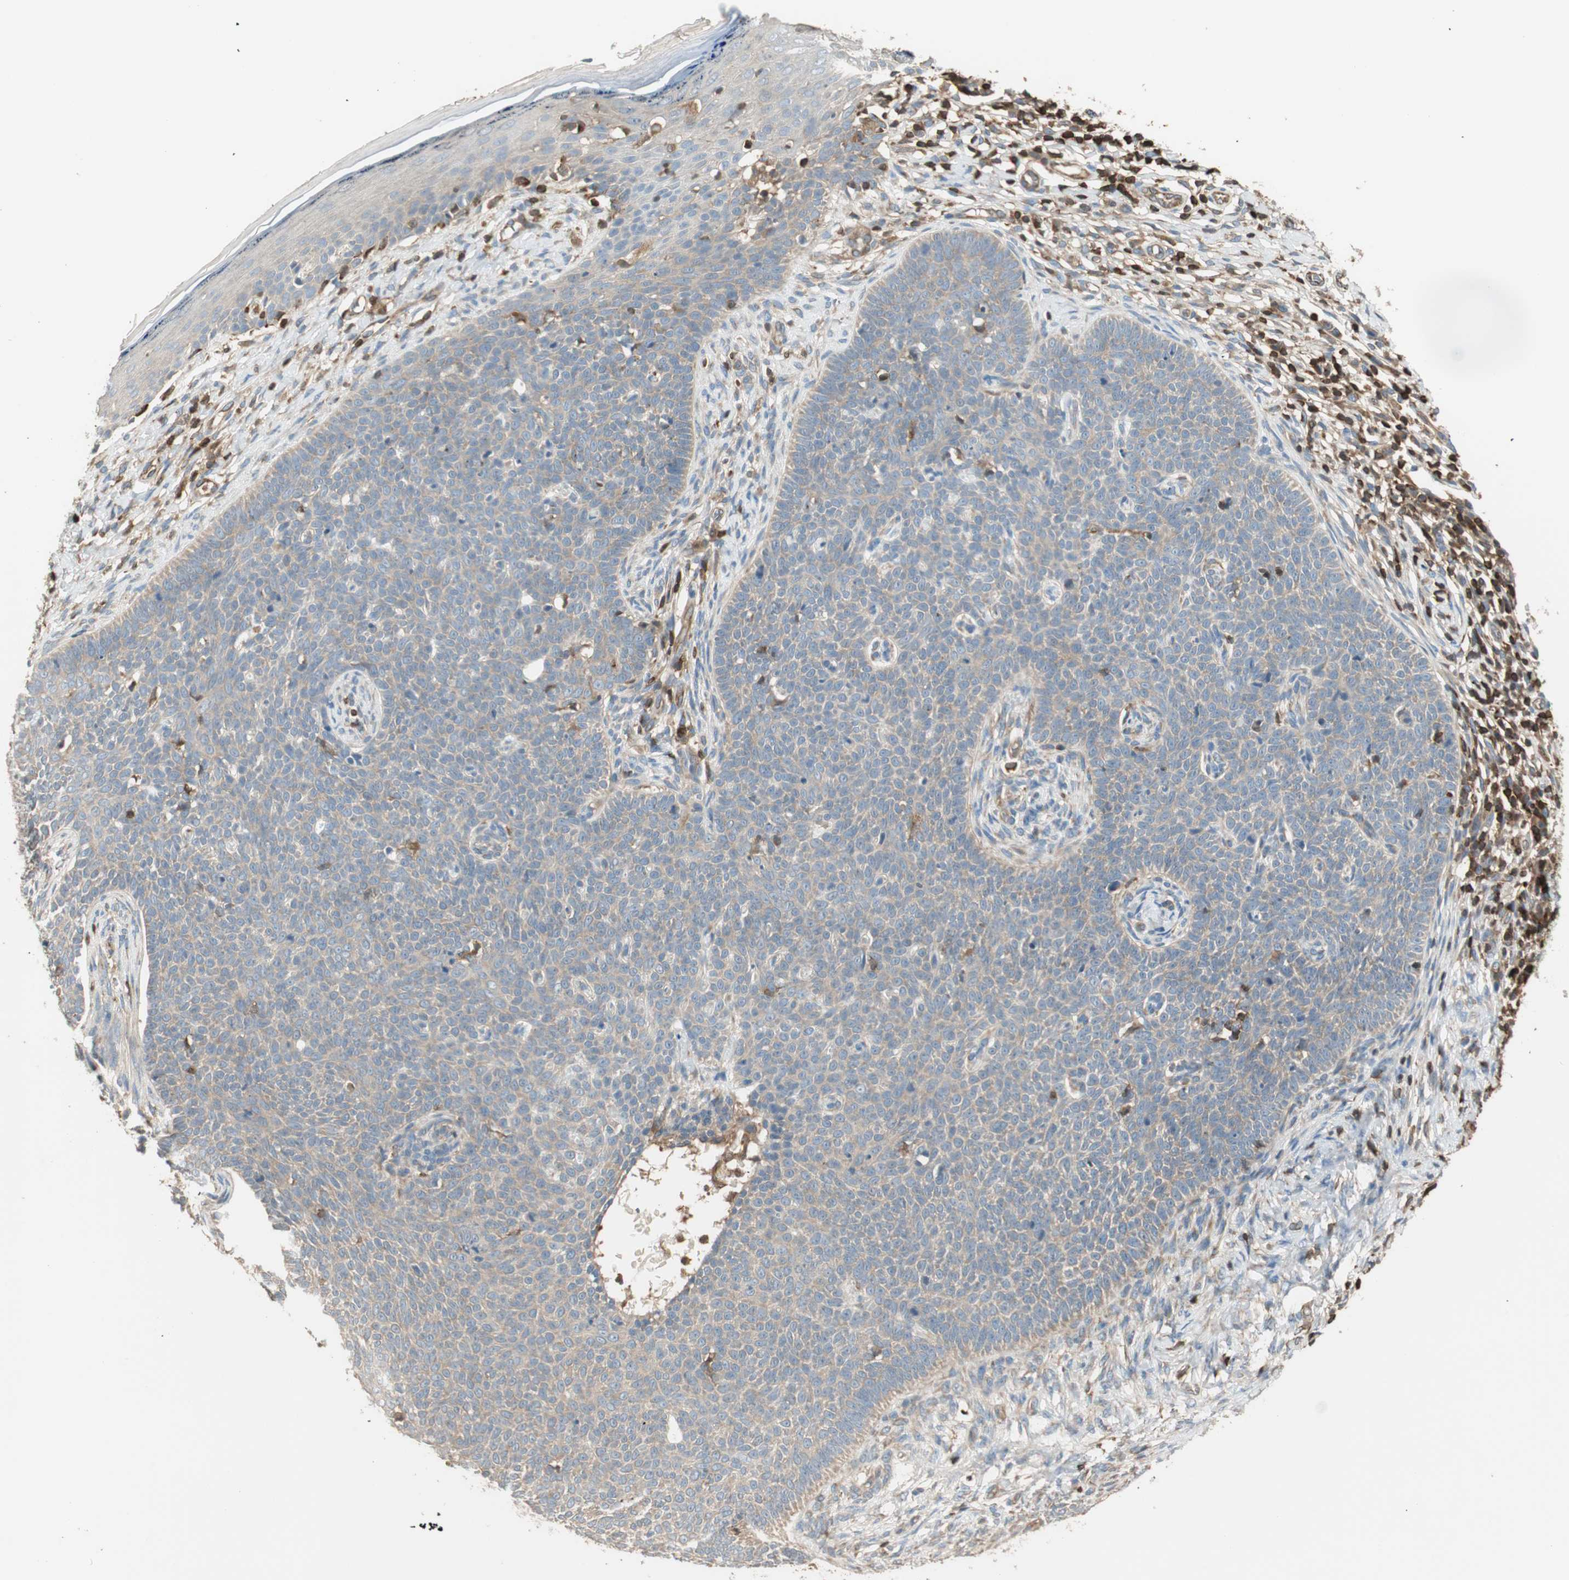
{"staining": {"intensity": "weak", "quantity": "25%-75%", "location": "cytoplasmic/membranous"}, "tissue": "skin cancer", "cell_type": "Tumor cells", "image_type": "cancer", "snomed": [{"axis": "morphology", "description": "Normal tissue, NOS"}, {"axis": "morphology", "description": "Basal cell carcinoma"}, {"axis": "topography", "description": "Skin"}], "caption": "Approximately 25%-75% of tumor cells in human basal cell carcinoma (skin) show weak cytoplasmic/membranous protein staining as visualized by brown immunohistochemical staining.", "gene": "CRLF3", "patient": {"sex": "male", "age": 87}}